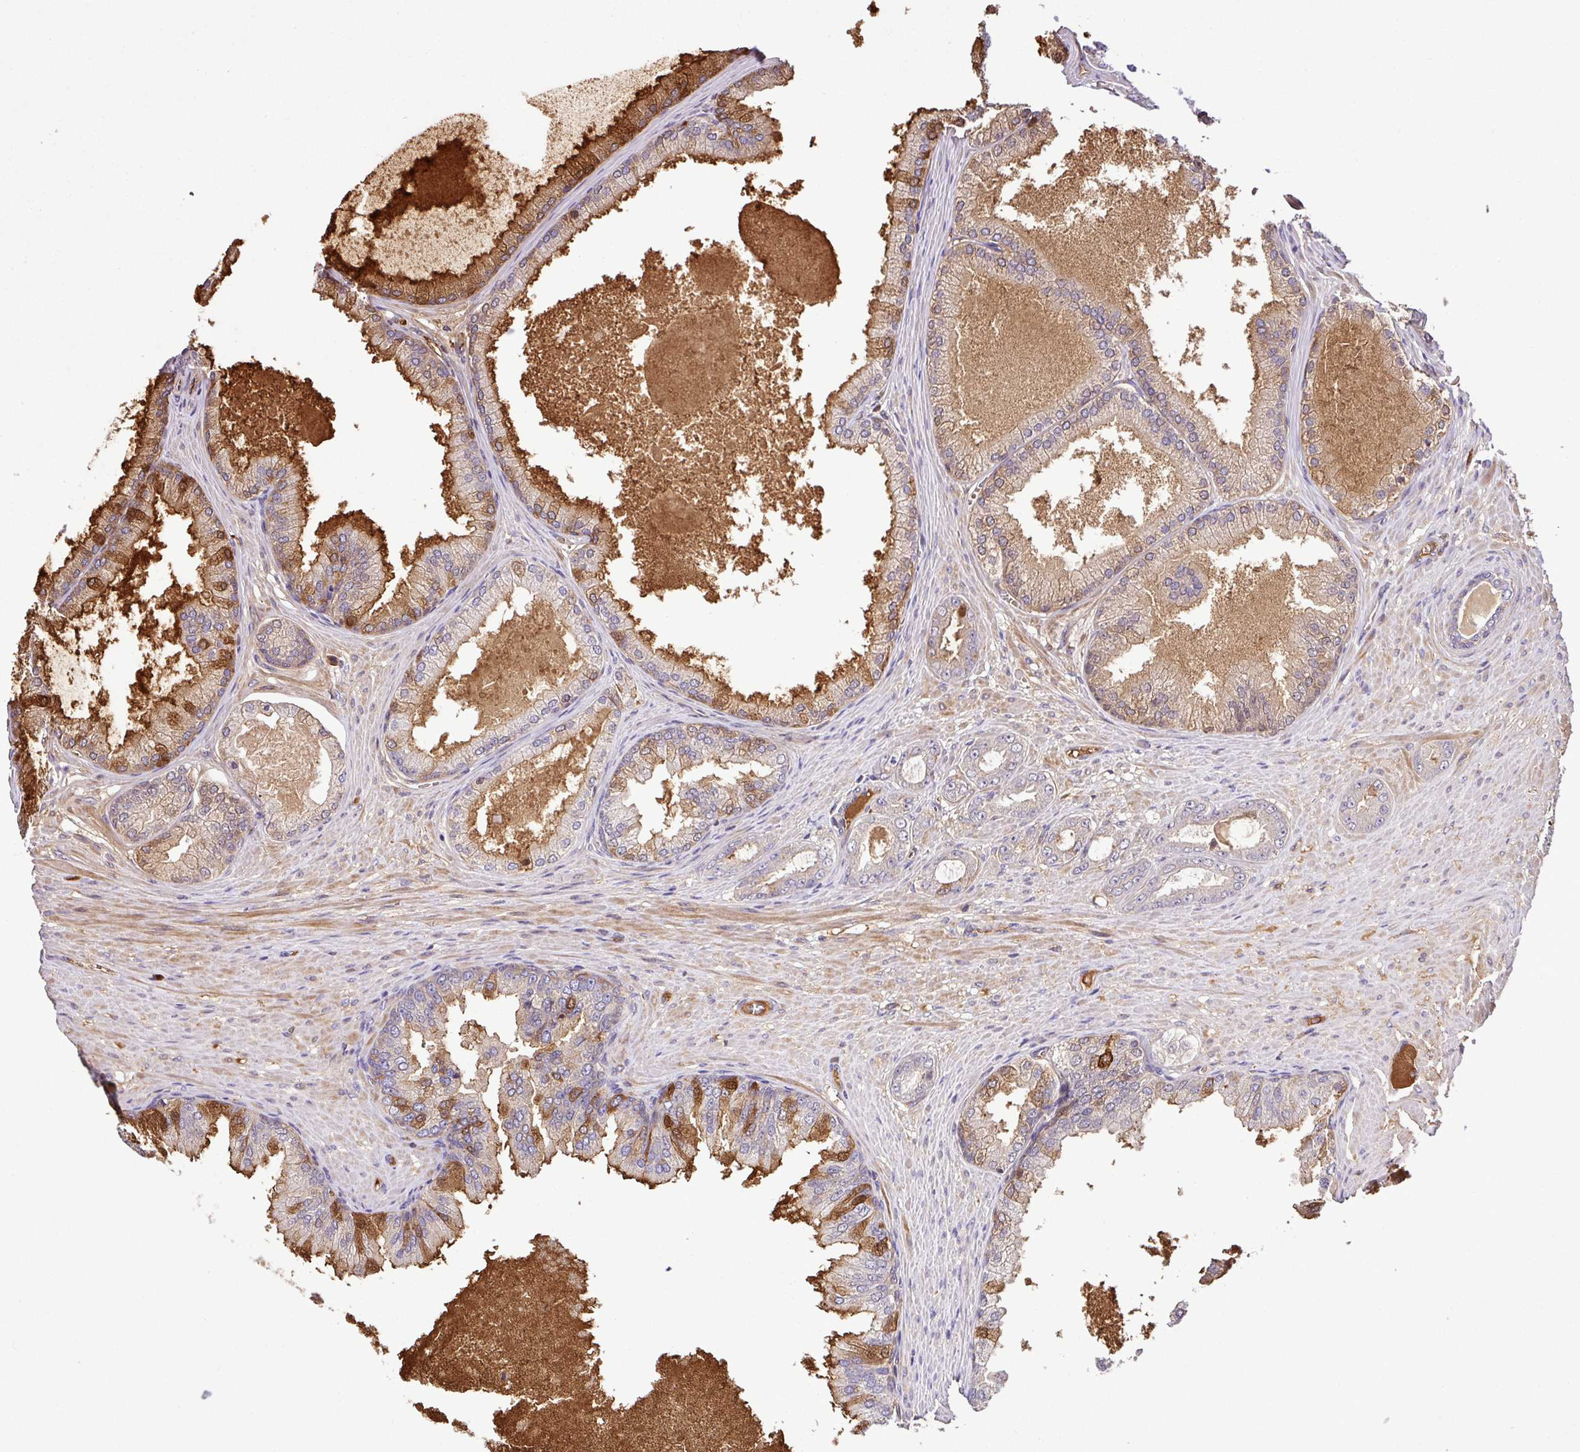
{"staining": {"intensity": "negative", "quantity": "none", "location": "none"}, "tissue": "prostate cancer", "cell_type": "Tumor cells", "image_type": "cancer", "snomed": [{"axis": "morphology", "description": "Adenocarcinoma, Low grade"}, {"axis": "topography", "description": "Prostate"}], "caption": "High magnification brightfield microscopy of adenocarcinoma (low-grade) (prostate) stained with DAB (3,3'-diaminobenzidine) (brown) and counterstained with hematoxylin (blue): tumor cells show no significant positivity.", "gene": "ZNF266", "patient": {"sex": "male", "age": 63}}